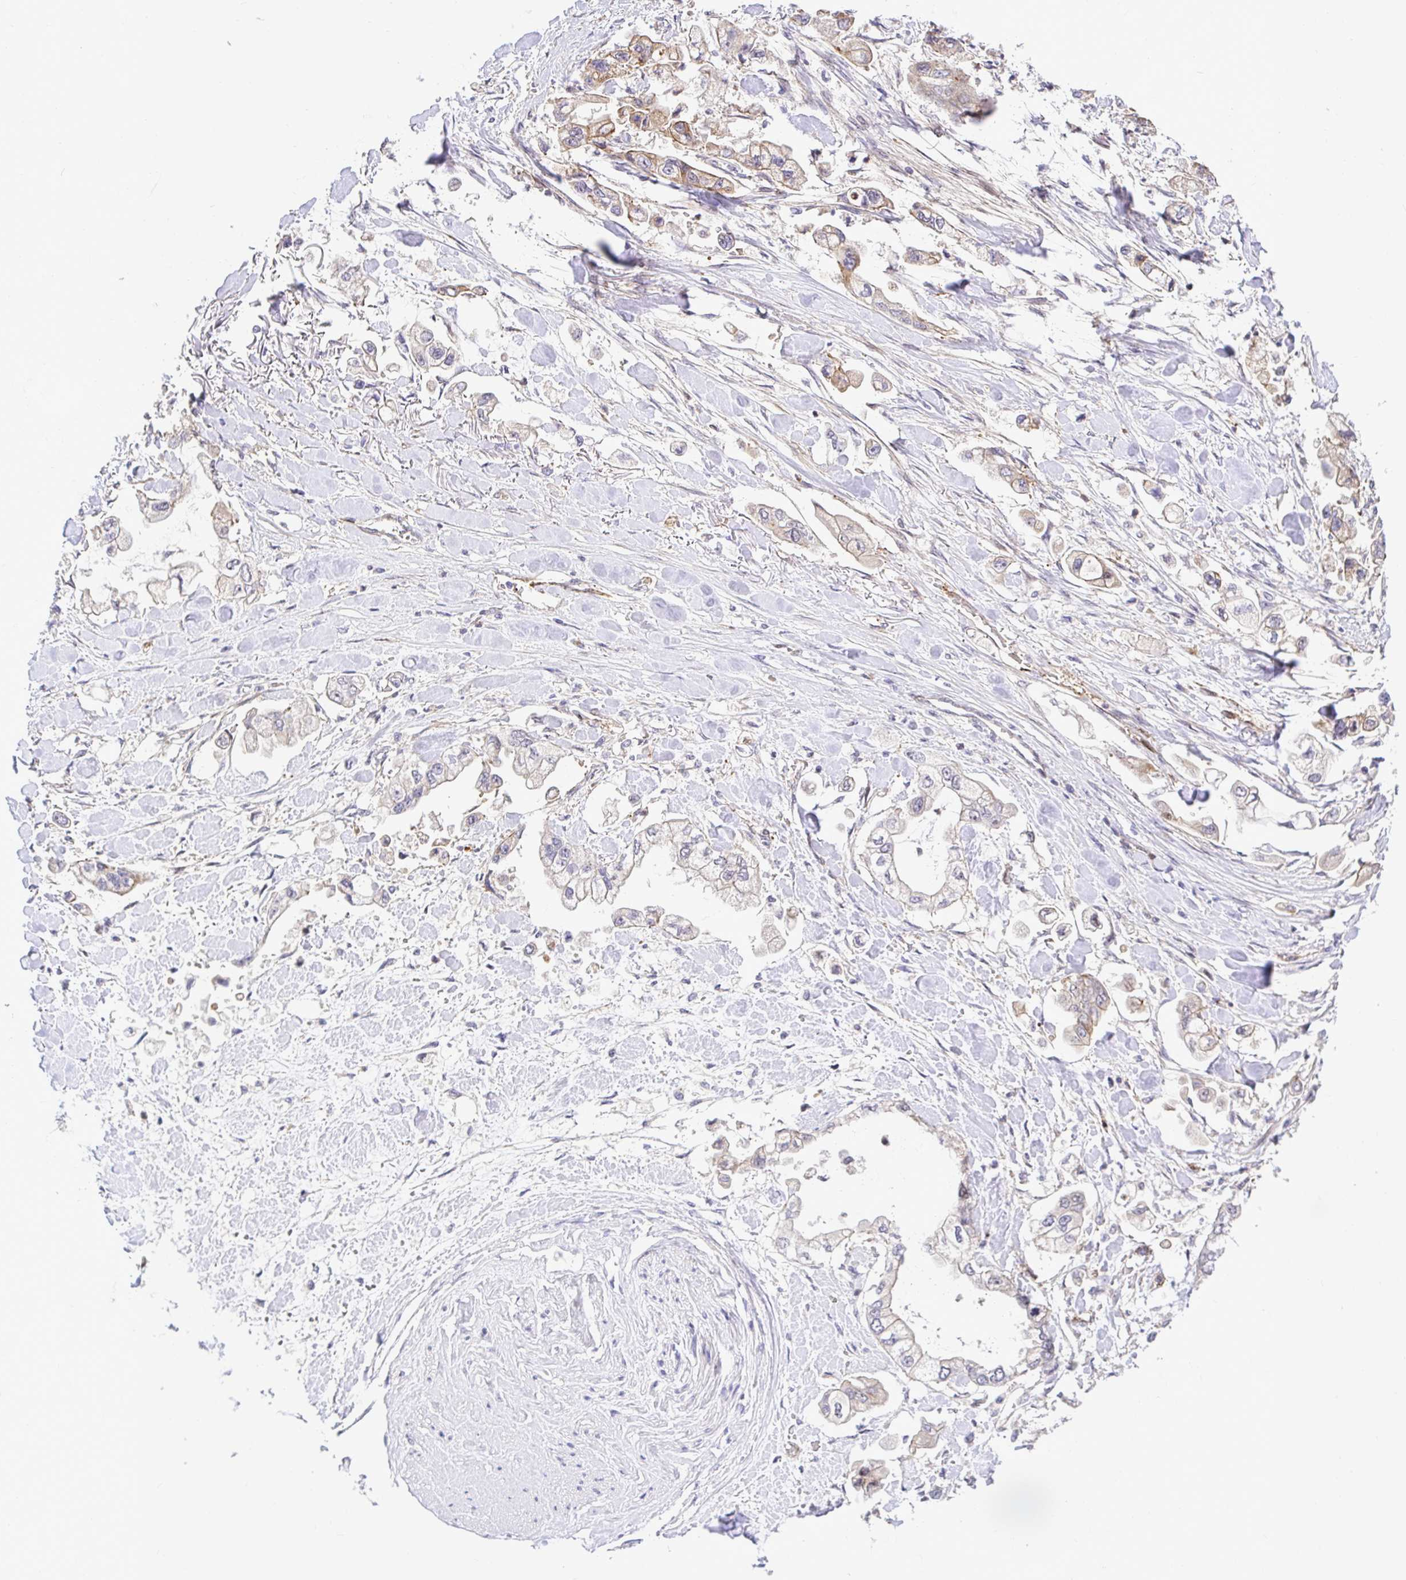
{"staining": {"intensity": "negative", "quantity": "none", "location": "none"}, "tissue": "stomach cancer", "cell_type": "Tumor cells", "image_type": "cancer", "snomed": [{"axis": "morphology", "description": "Adenocarcinoma, NOS"}, {"axis": "topography", "description": "Stomach"}], "caption": "DAB (3,3'-diaminobenzidine) immunohistochemical staining of adenocarcinoma (stomach) reveals no significant staining in tumor cells. (DAB (3,3'-diaminobenzidine) IHC with hematoxylin counter stain).", "gene": "TRIM55", "patient": {"sex": "male", "age": 62}}